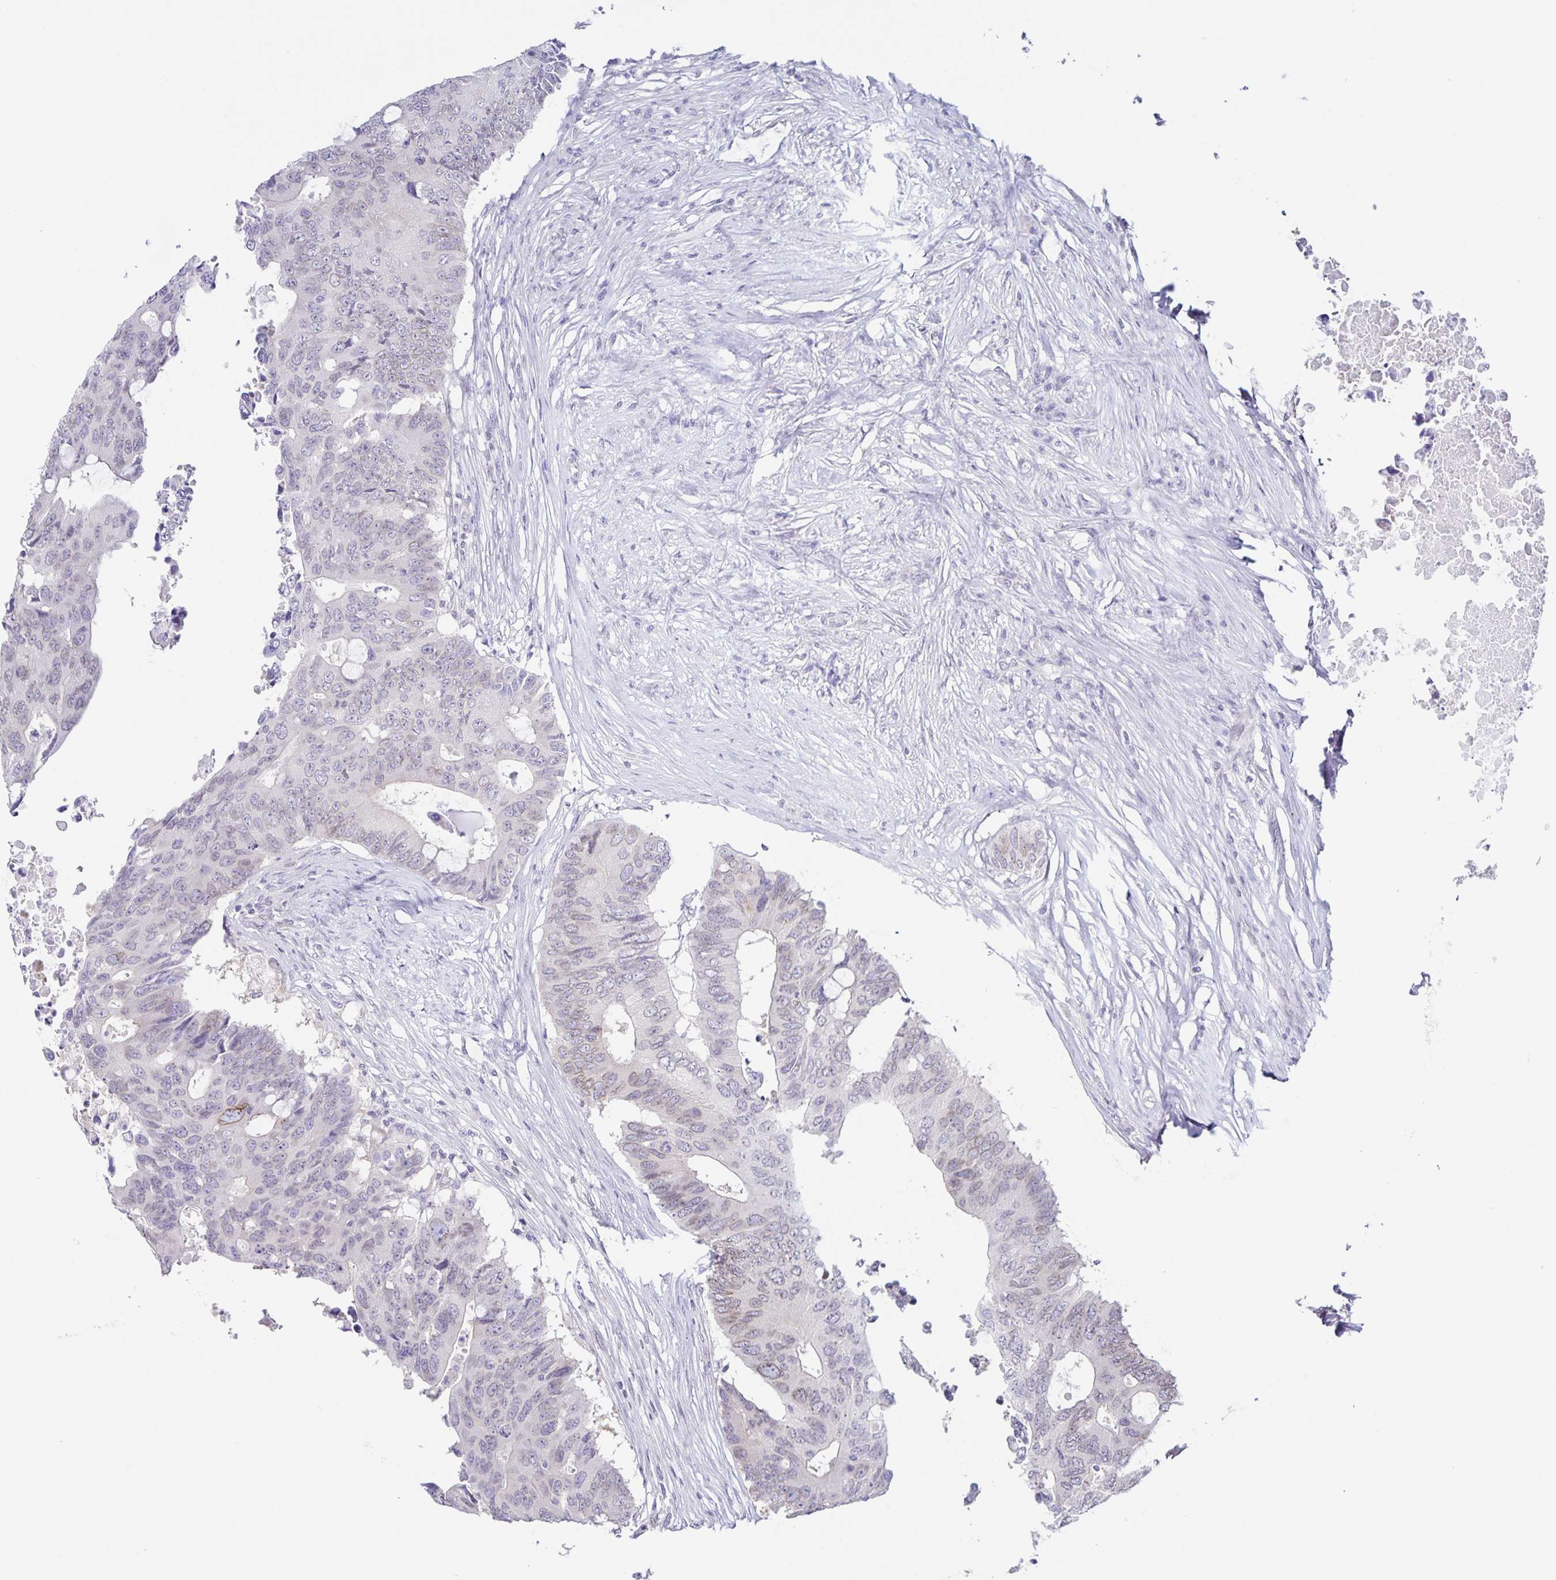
{"staining": {"intensity": "weak", "quantity": "<25%", "location": "cytoplasmic/membranous,nuclear"}, "tissue": "colorectal cancer", "cell_type": "Tumor cells", "image_type": "cancer", "snomed": [{"axis": "morphology", "description": "Adenocarcinoma, NOS"}, {"axis": "topography", "description": "Colon"}], "caption": "Colorectal cancer (adenocarcinoma) stained for a protein using IHC shows no positivity tumor cells.", "gene": "SYNE2", "patient": {"sex": "male", "age": 71}}